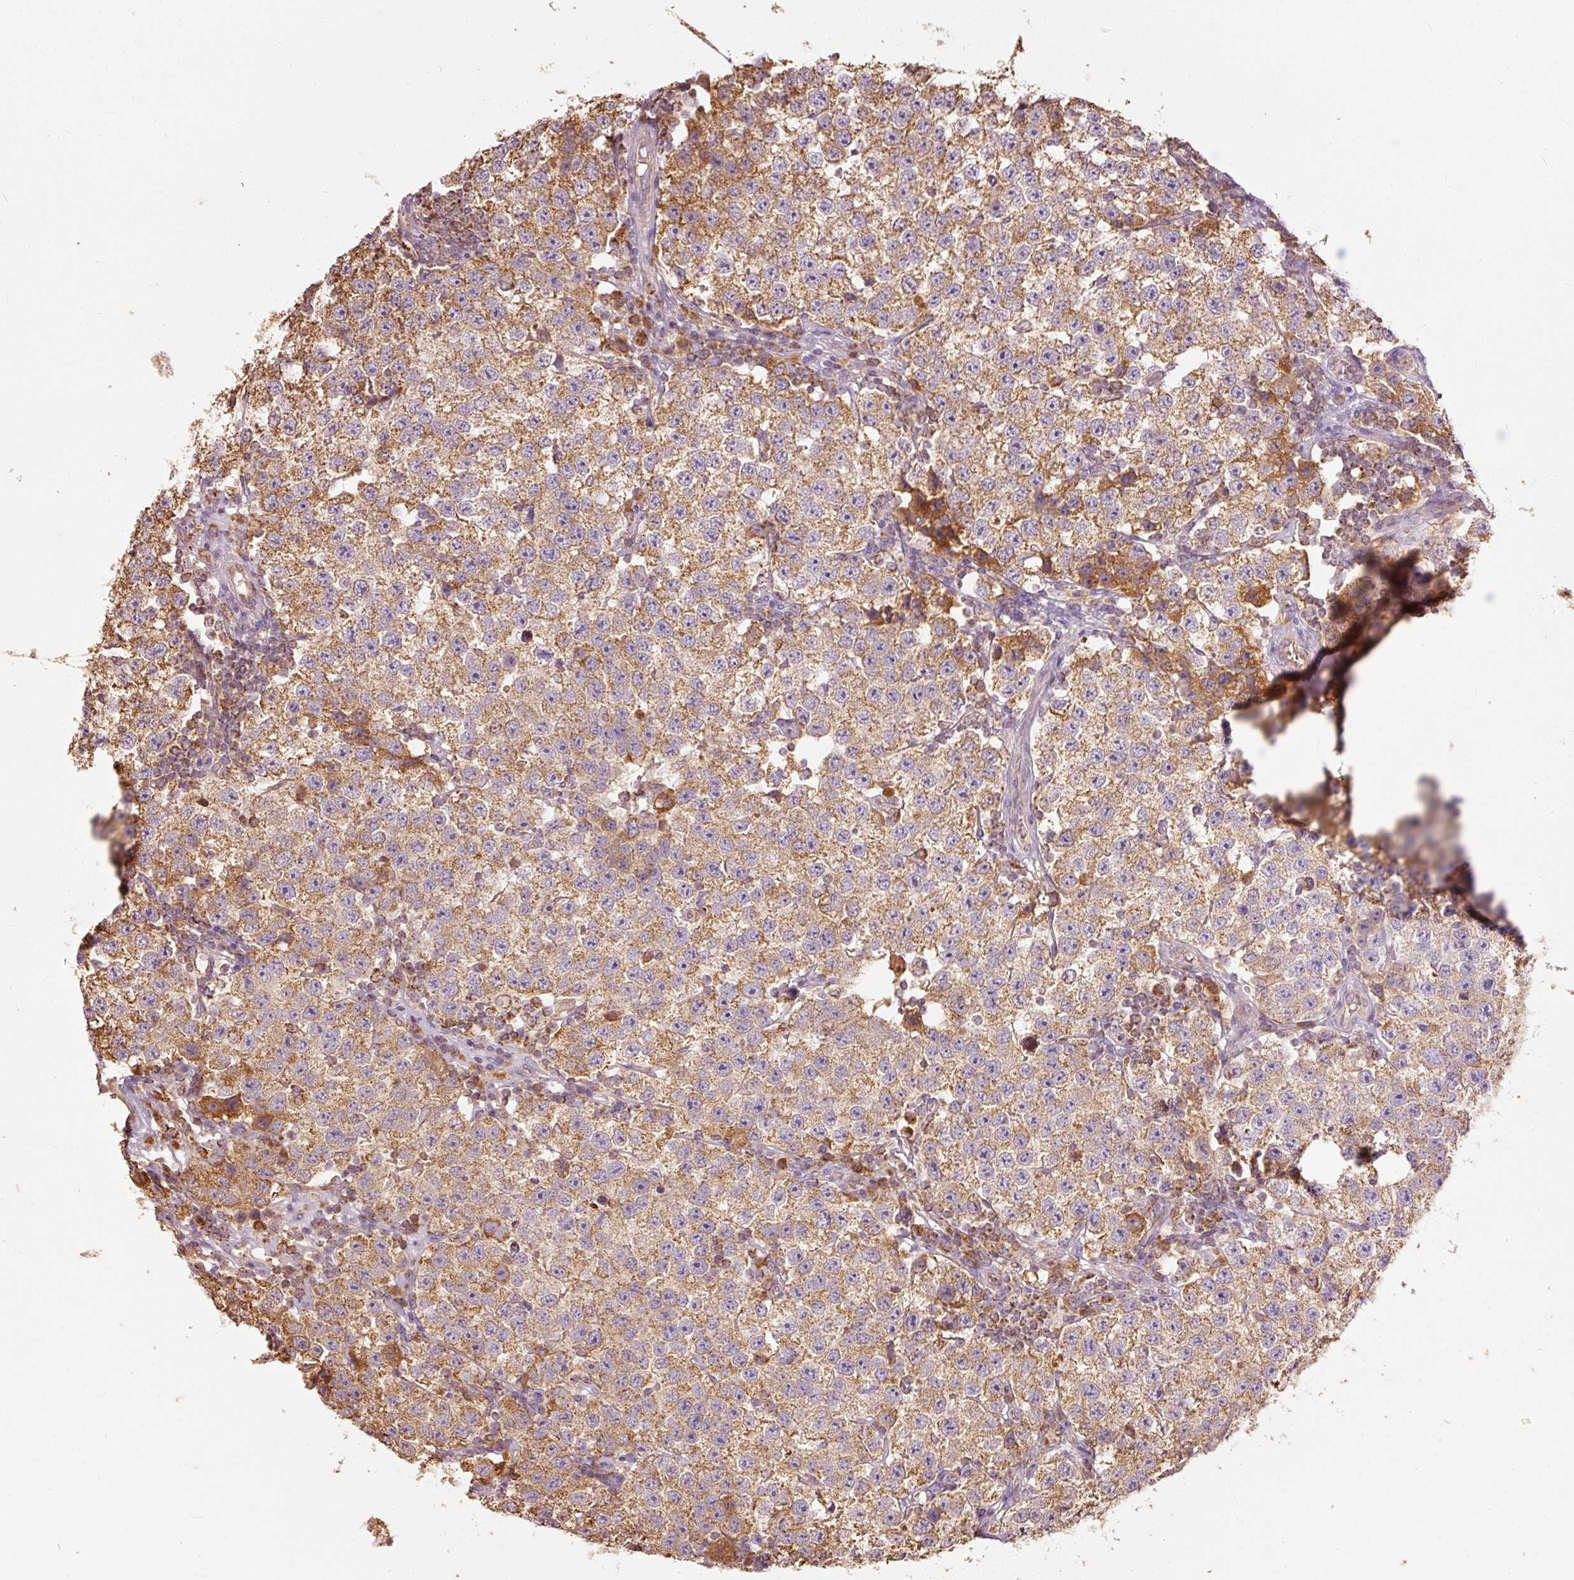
{"staining": {"intensity": "moderate", "quantity": ">75%", "location": "cytoplasmic/membranous"}, "tissue": "testis cancer", "cell_type": "Tumor cells", "image_type": "cancer", "snomed": [{"axis": "morphology", "description": "Seminoma, NOS"}, {"axis": "topography", "description": "Testis"}], "caption": "Immunohistochemistry of human testis seminoma reveals medium levels of moderate cytoplasmic/membranous staining in about >75% of tumor cells.", "gene": "PSENEN", "patient": {"sex": "male", "age": 34}}